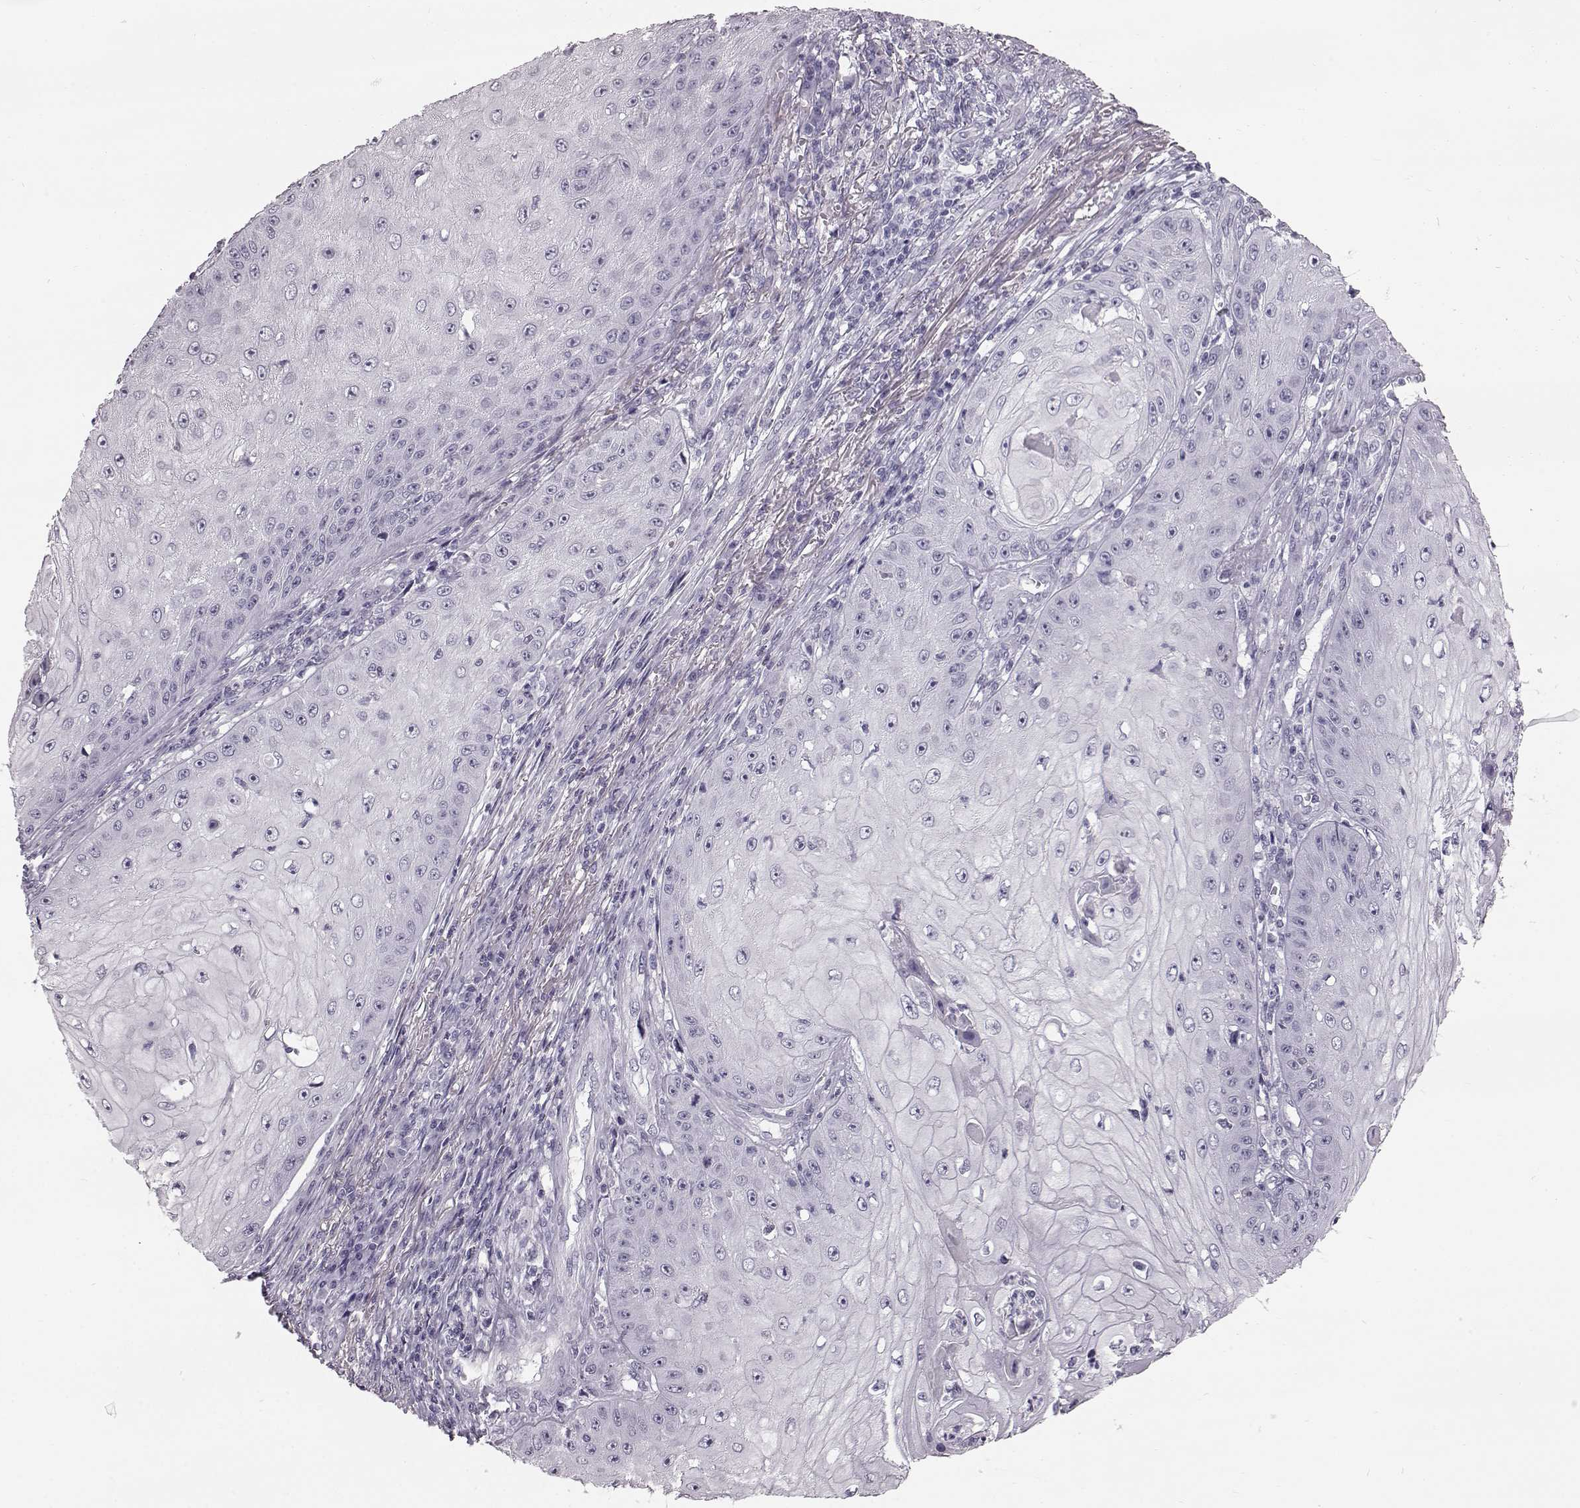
{"staining": {"intensity": "negative", "quantity": "none", "location": "none"}, "tissue": "skin cancer", "cell_type": "Tumor cells", "image_type": "cancer", "snomed": [{"axis": "morphology", "description": "Squamous cell carcinoma, NOS"}, {"axis": "topography", "description": "Skin"}], "caption": "Tumor cells show no significant positivity in skin squamous cell carcinoma.", "gene": "TCHHL1", "patient": {"sex": "male", "age": 70}}